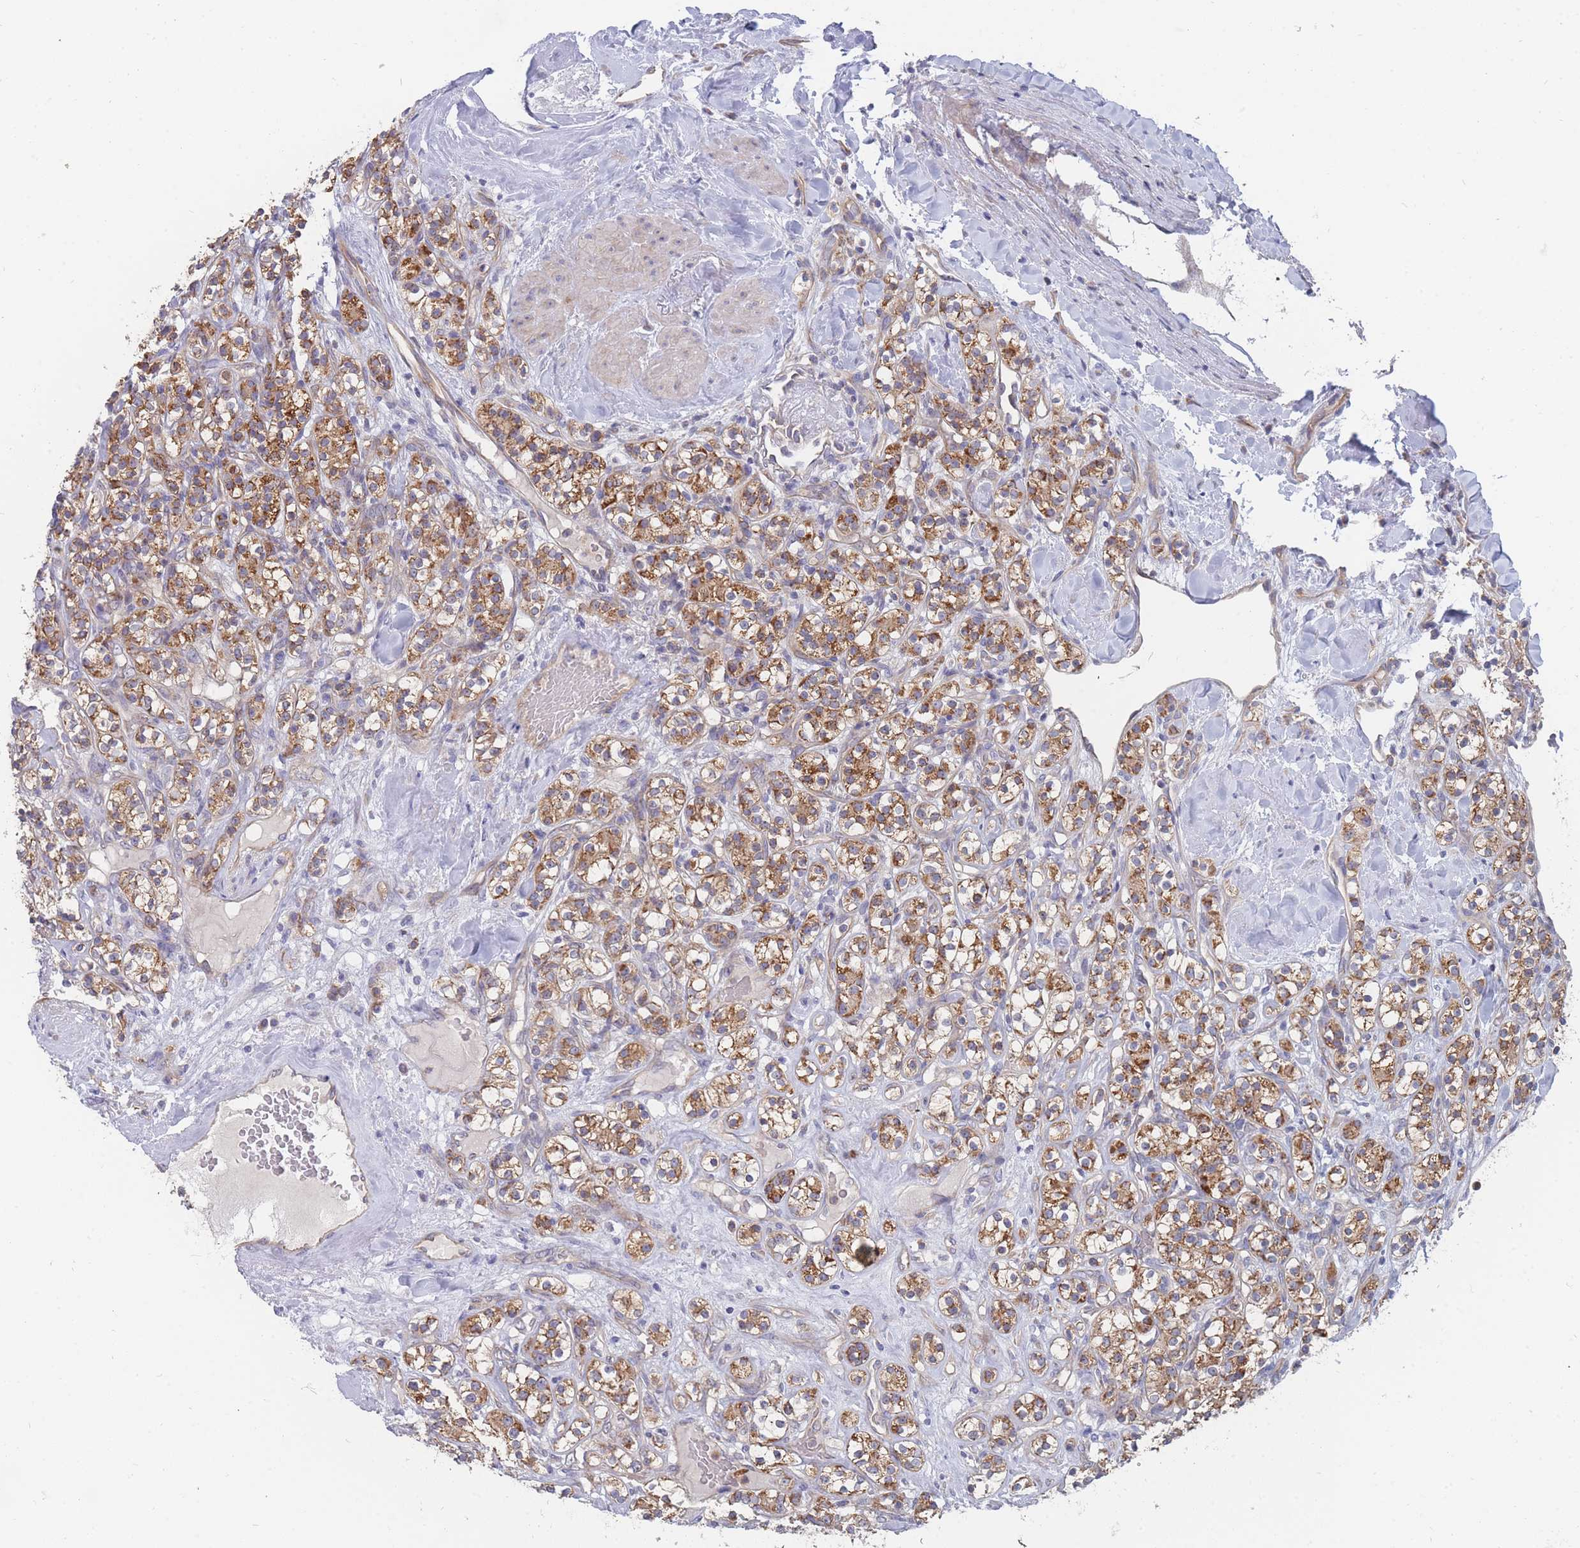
{"staining": {"intensity": "moderate", "quantity": ">75%", "location": "cytoplasmic/membranous"}, "tissue": "renal cancer", "cell_type": "Tumor cells", "image_type": "cancer", "snomed": [{"axis": "morphology", "description": "Adenocarcinoma, NOS"}, {"axis": "topography", "description": "Kidney"}], "caption": "Immunohistochemistry photomicrograph of neoplastic tissue: human adenocarcinoma (renal) stained using immunohistochemistry exhibits medium levels of moderate protein expression localized specifically in the cytoplasmic/membranous of tumor cells, appearing as a cytoplasmic/membranous brown color.", "gene": "NUB1", "patient": {"sex": "male", "age": 77}}